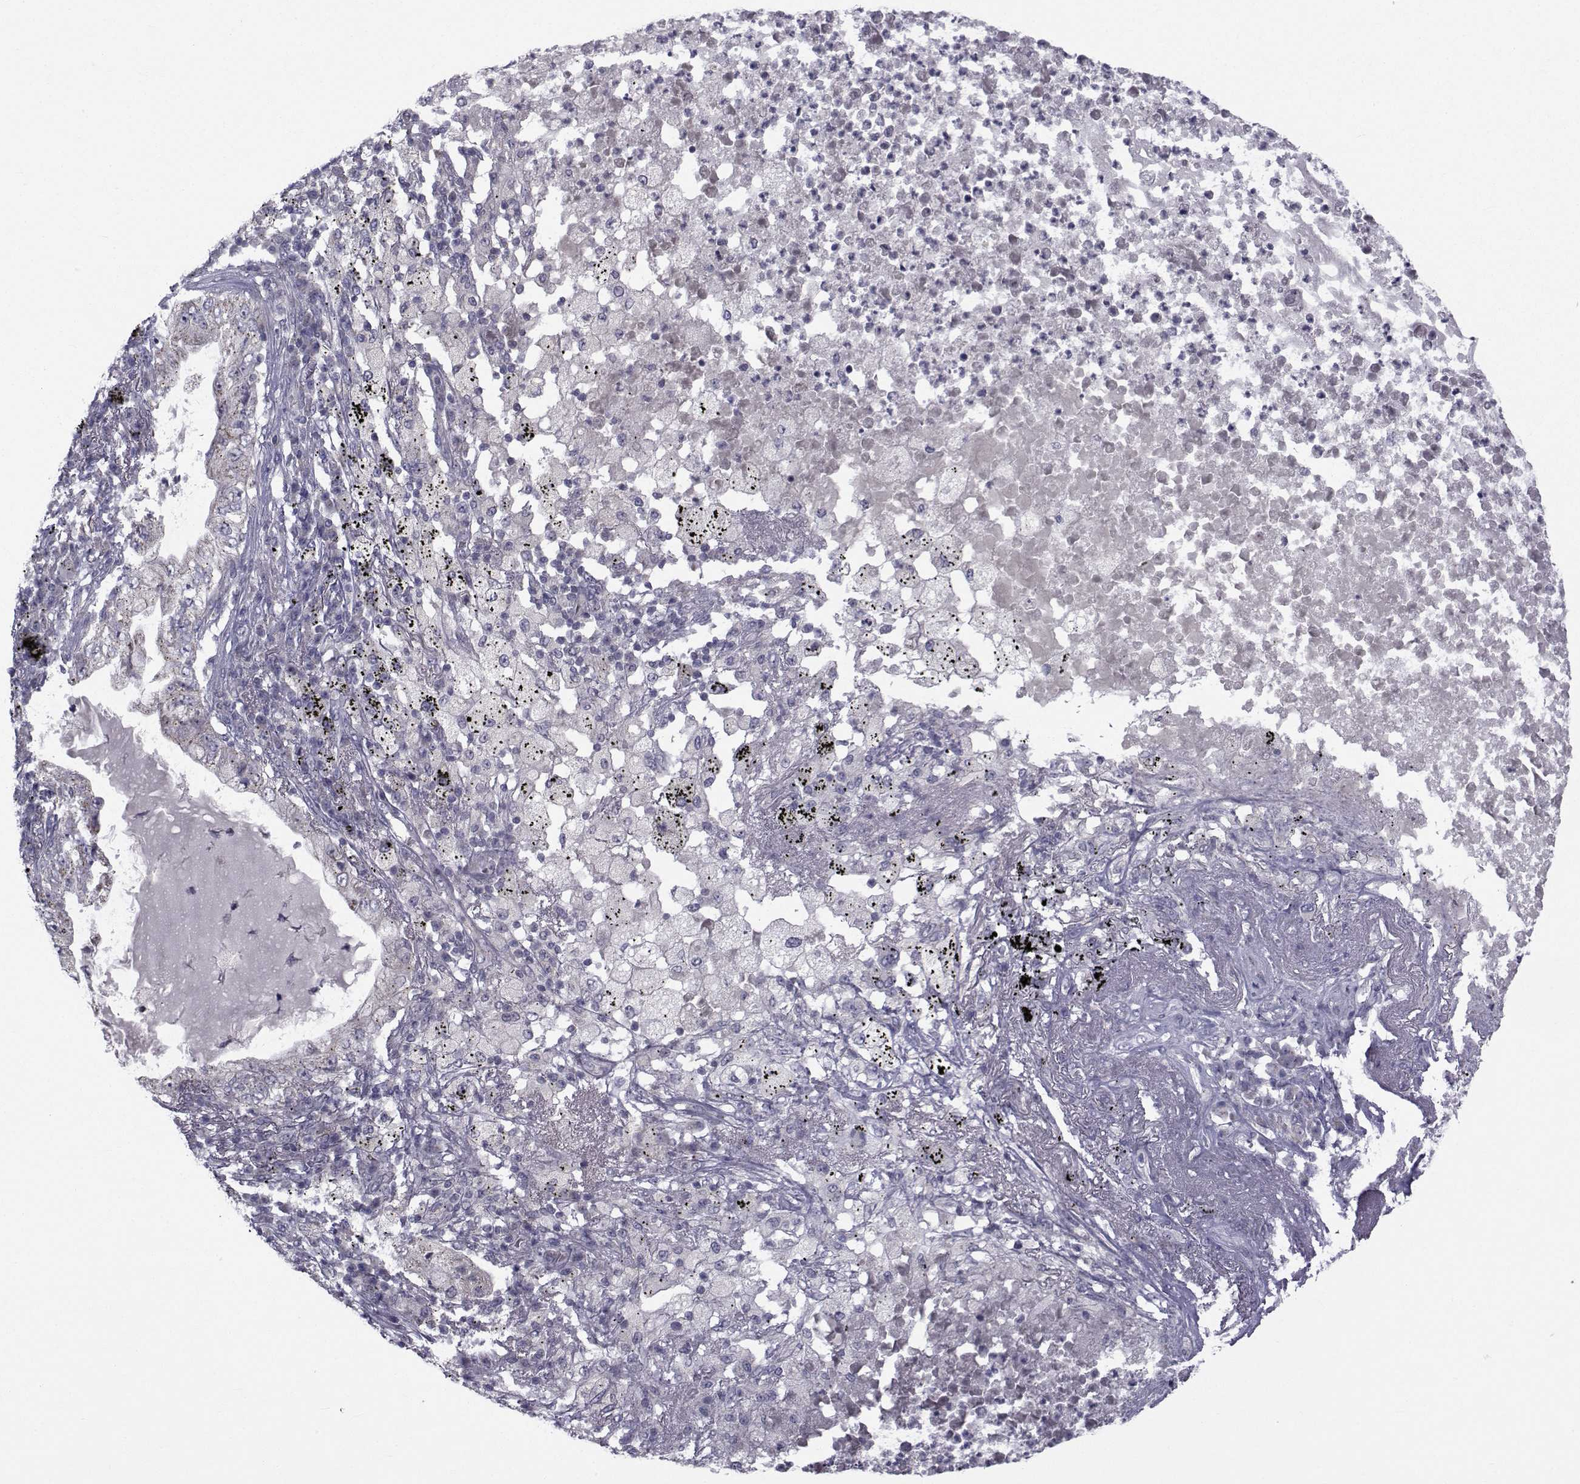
{"staining": {"intensity": "weak", "quantity": "25%-75%", "location": "cytoplasmic/membranous"}, "tissue": "lung cancer", "cell_type": "Tumor cells", "image_type": "cancer", "snomed": [{"axis": "morphology", "description": "Adenocarcinoma, NOS"}, {"axis": "topography", "description": "Lung"}], "caption": "This image displays immunohistochemistry staining of human adenocarcinoma (lung), with low weak cytoplasmic/membranous staining in about 25%-75% of tumor cells.", "gene": "ANGPT1", "patient": {"sex": "female", "age": 73}}